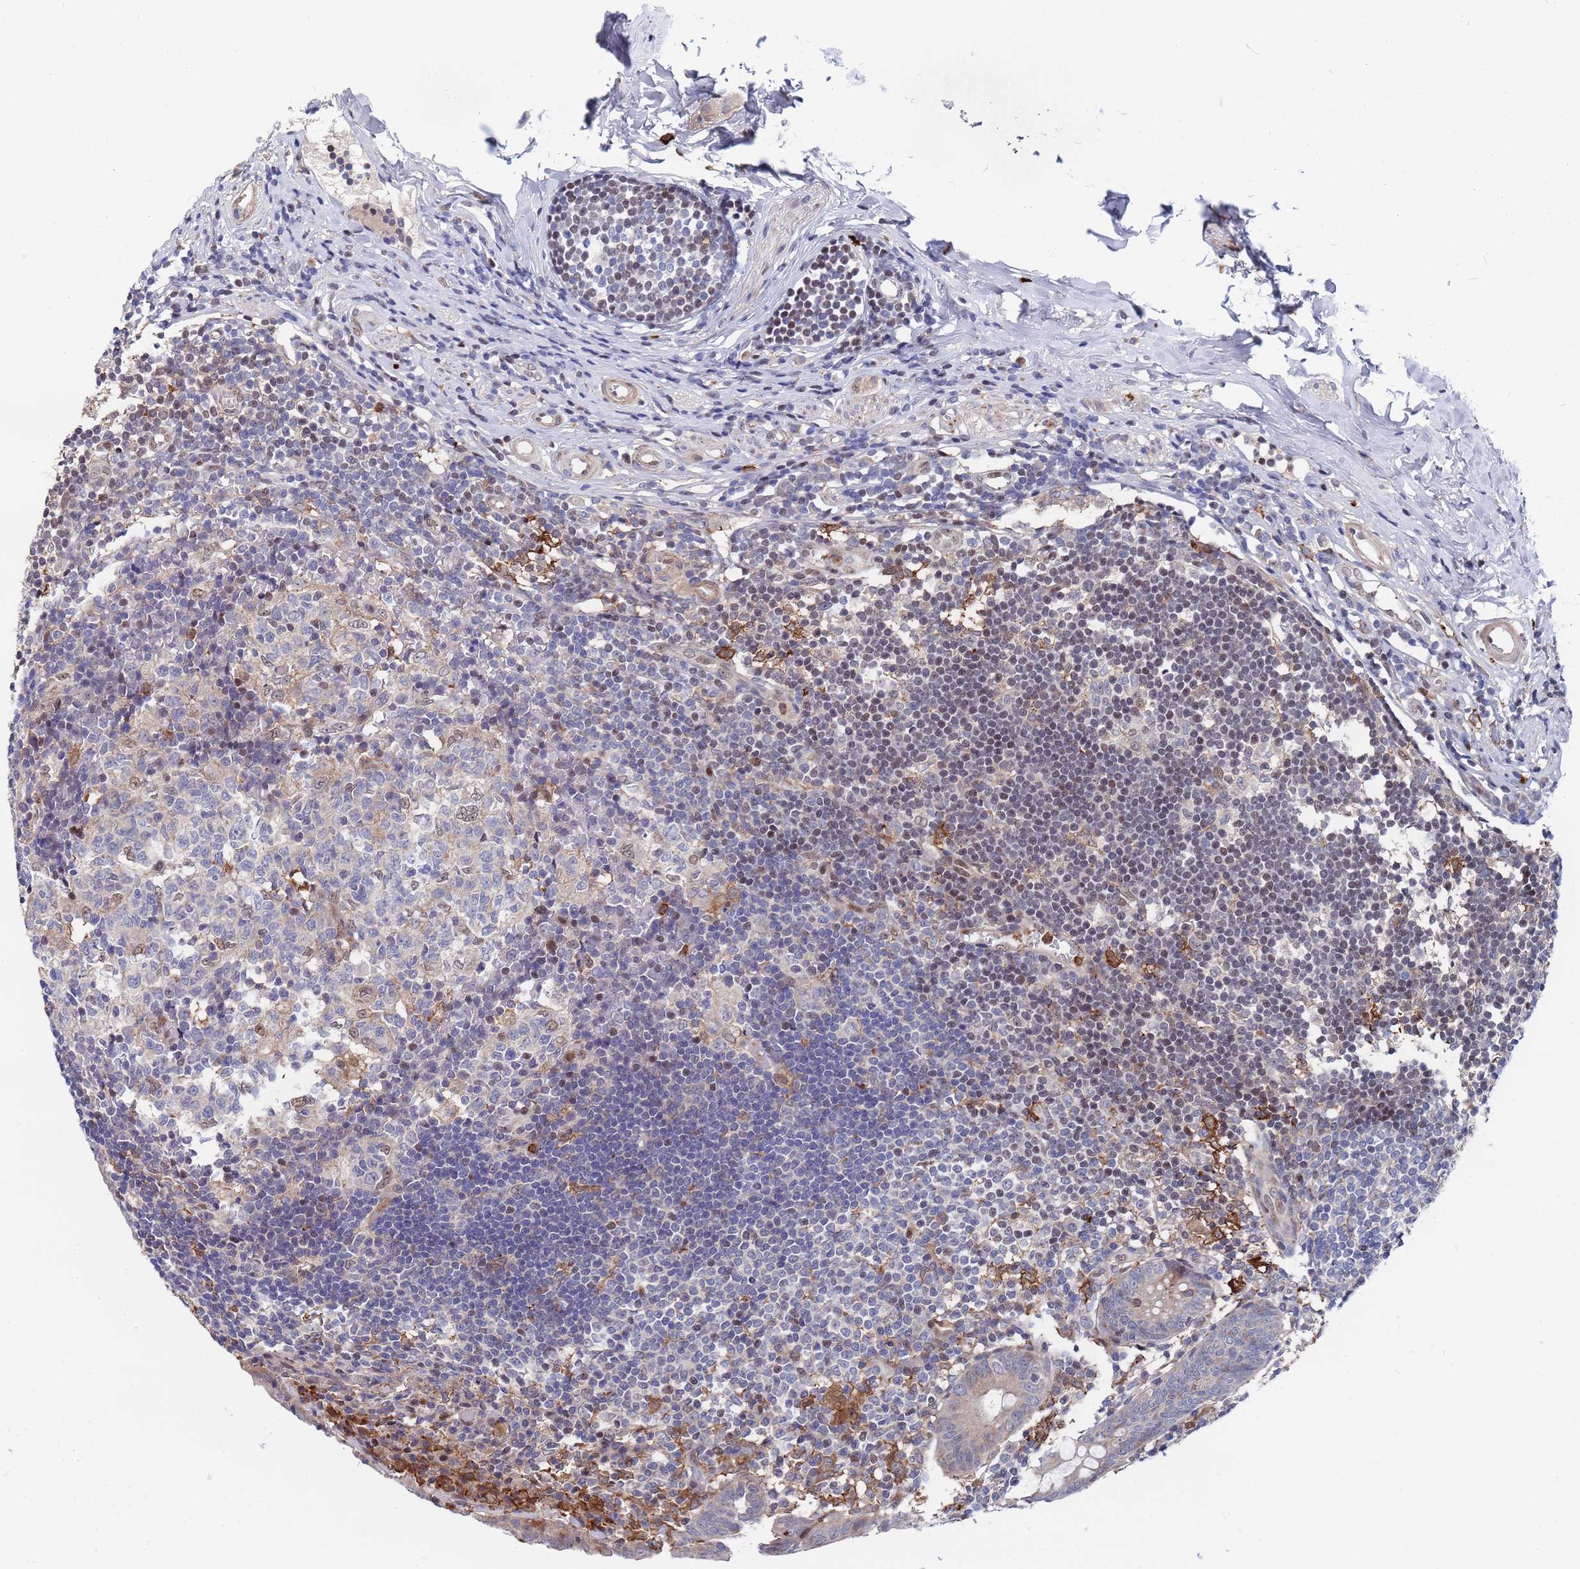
{"staining": {"intensity": "weak", "quantity": "25%-75%", "location": "cytoplasmic/membranous"}, "tissue": "appendix", "cell_type": "Glandular cells", "image_type": "normal", "snomed": [{"axis": "morphology", "description": "Normal tissue, NOS"}, {"axis": "topography", "description": "Appendix"}], "caption": "Immunohistochemical staining of normal human appendix demonstrates low levels of weak cytoplasmic/membranous positivity in approximately 25%-75% of glandular cells.", "gene": "TMBIM6", "patient": {"sex": "female", "age": 54}}